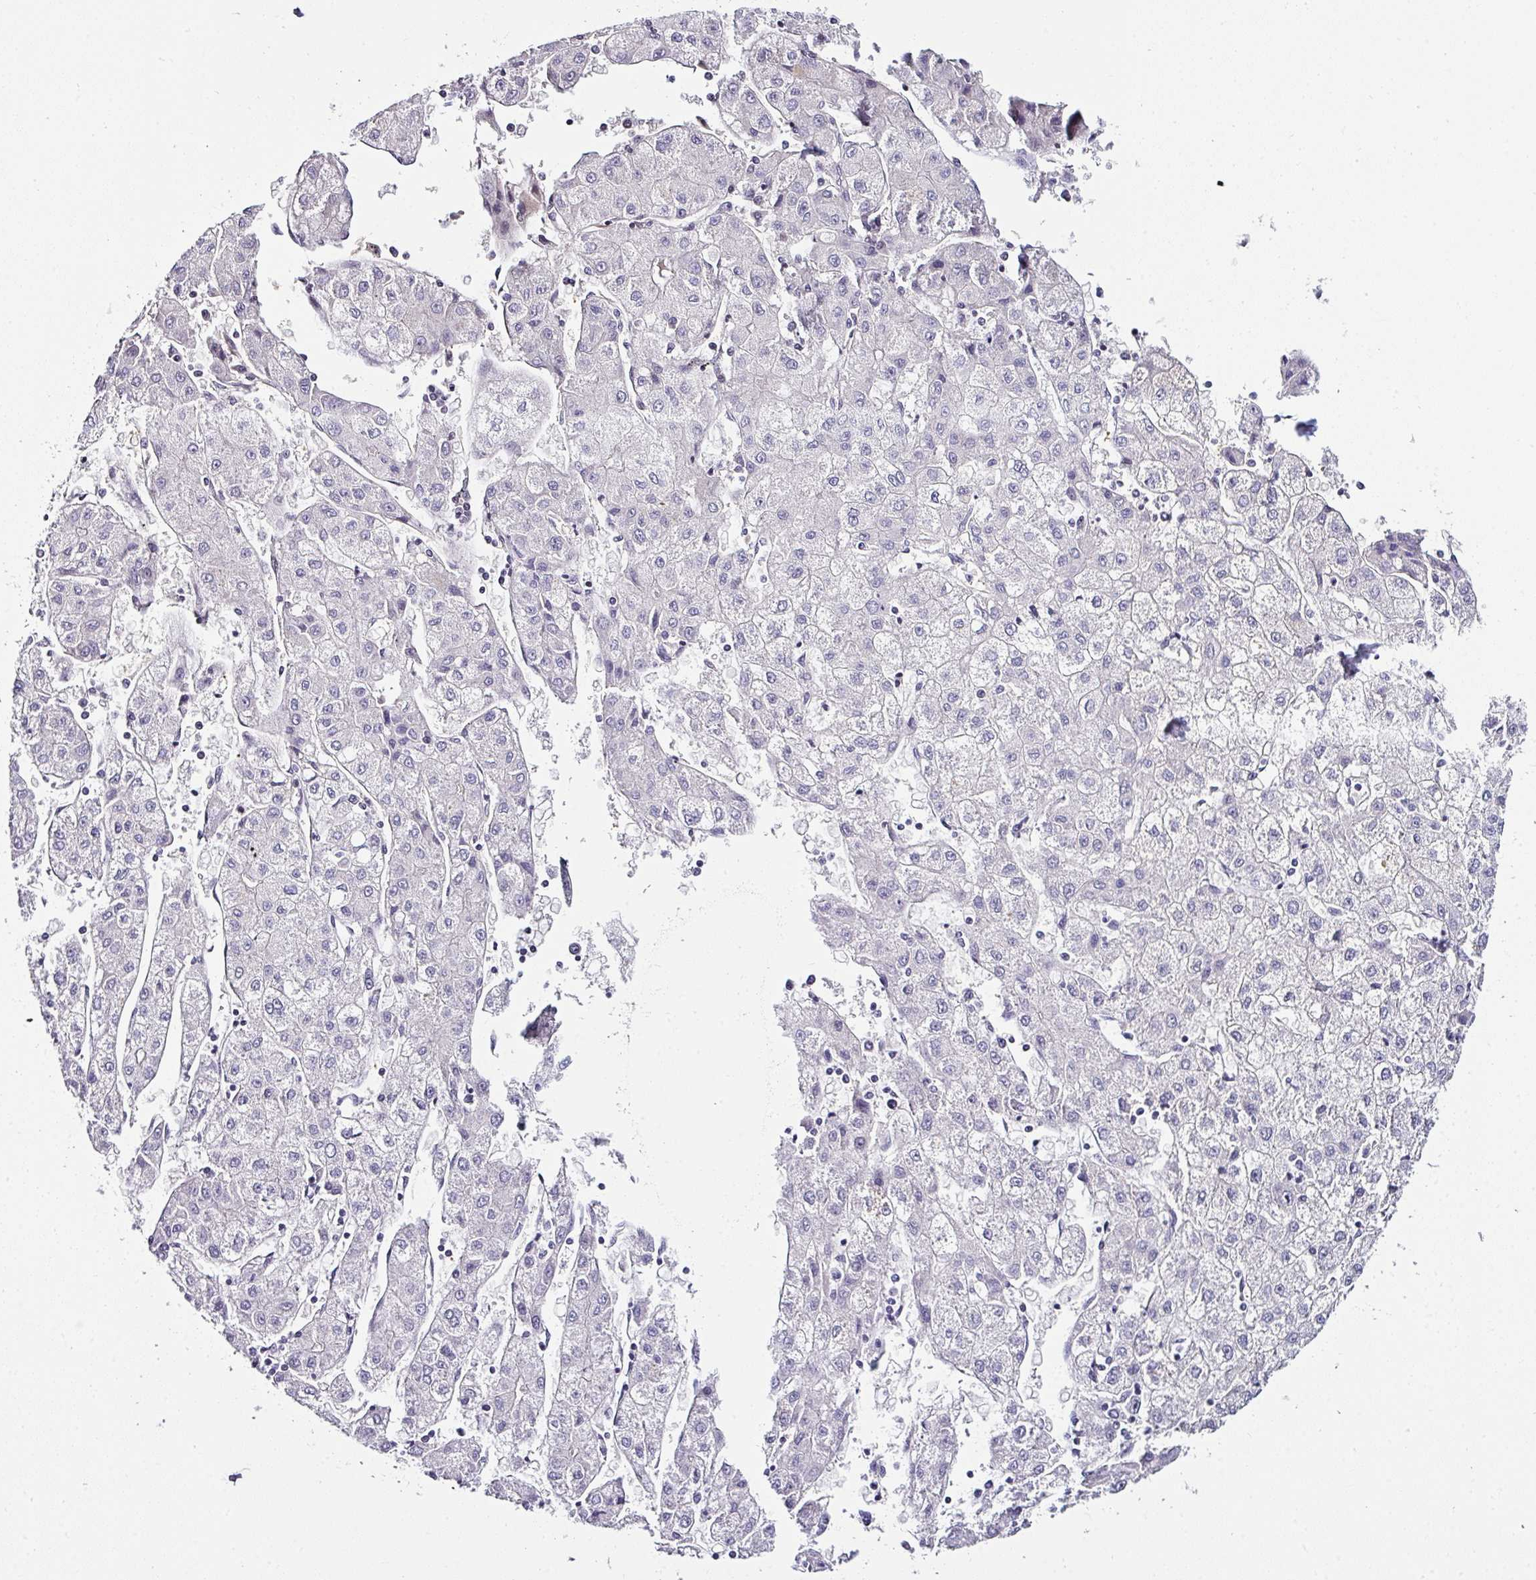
{"staining": {"intensity": "negative", "quantity": "none", "location": "none"}, "tissue": "liver cancer", "cell_type": "Tumor cells", "image_type": "cancer", "snomed": [{"axis": "morphology", "description": "Carcinoma, Hepatocellular, NOS"}, {"axis": "topography", "description": "Liver"}], "caption": "Human liver cancer stained for a protein using immunohistochemistry demonstrates no staining in tumor cells.", "gene": "NAPSA", "patient": {"sex": "male", "age": 72}}